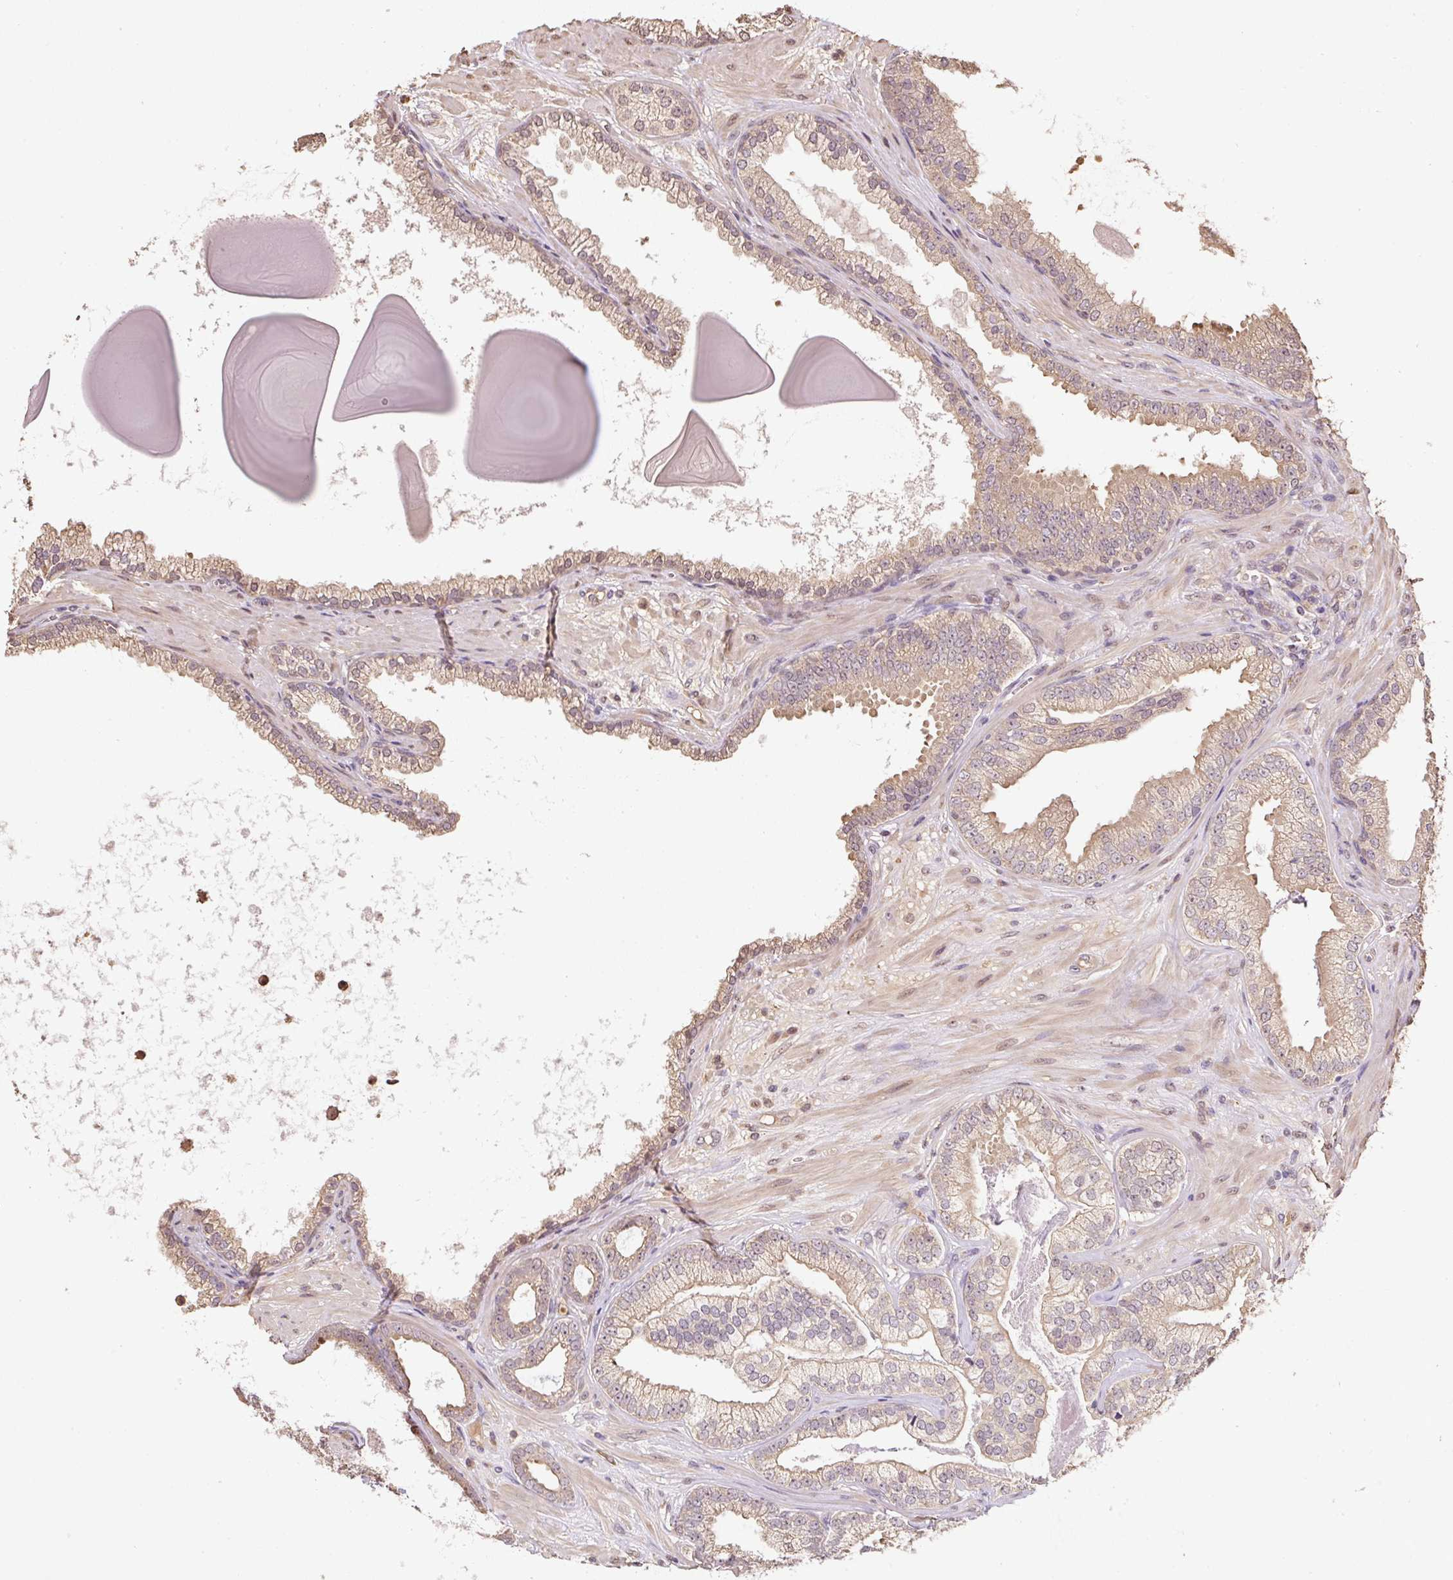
{"staining": {"intensity": "moderate", "quantity": ">75%", "location": "cytoplasmic/membranous"}, "tissue": "prostate cancer", "cell_type": "Tumor cells", "image_type": "cancer", "snomed": [{"axis": "morphology", "description": "Adenocarcinoma, Low grade"}, {"axis": "topography", "description": "Prostate"}], "caption": "The image displays immunohistochemical staining of prostate cancer (low-grade adenocarcinoma). There is moderate cytoplasmic/membranous staining is present in approximately >75% of tumor cells. The protein is shown in brown color, while the nuclei are stained blue.", "gene": "TMEM170B", "patient": {"sex": "male", "age": 61}}